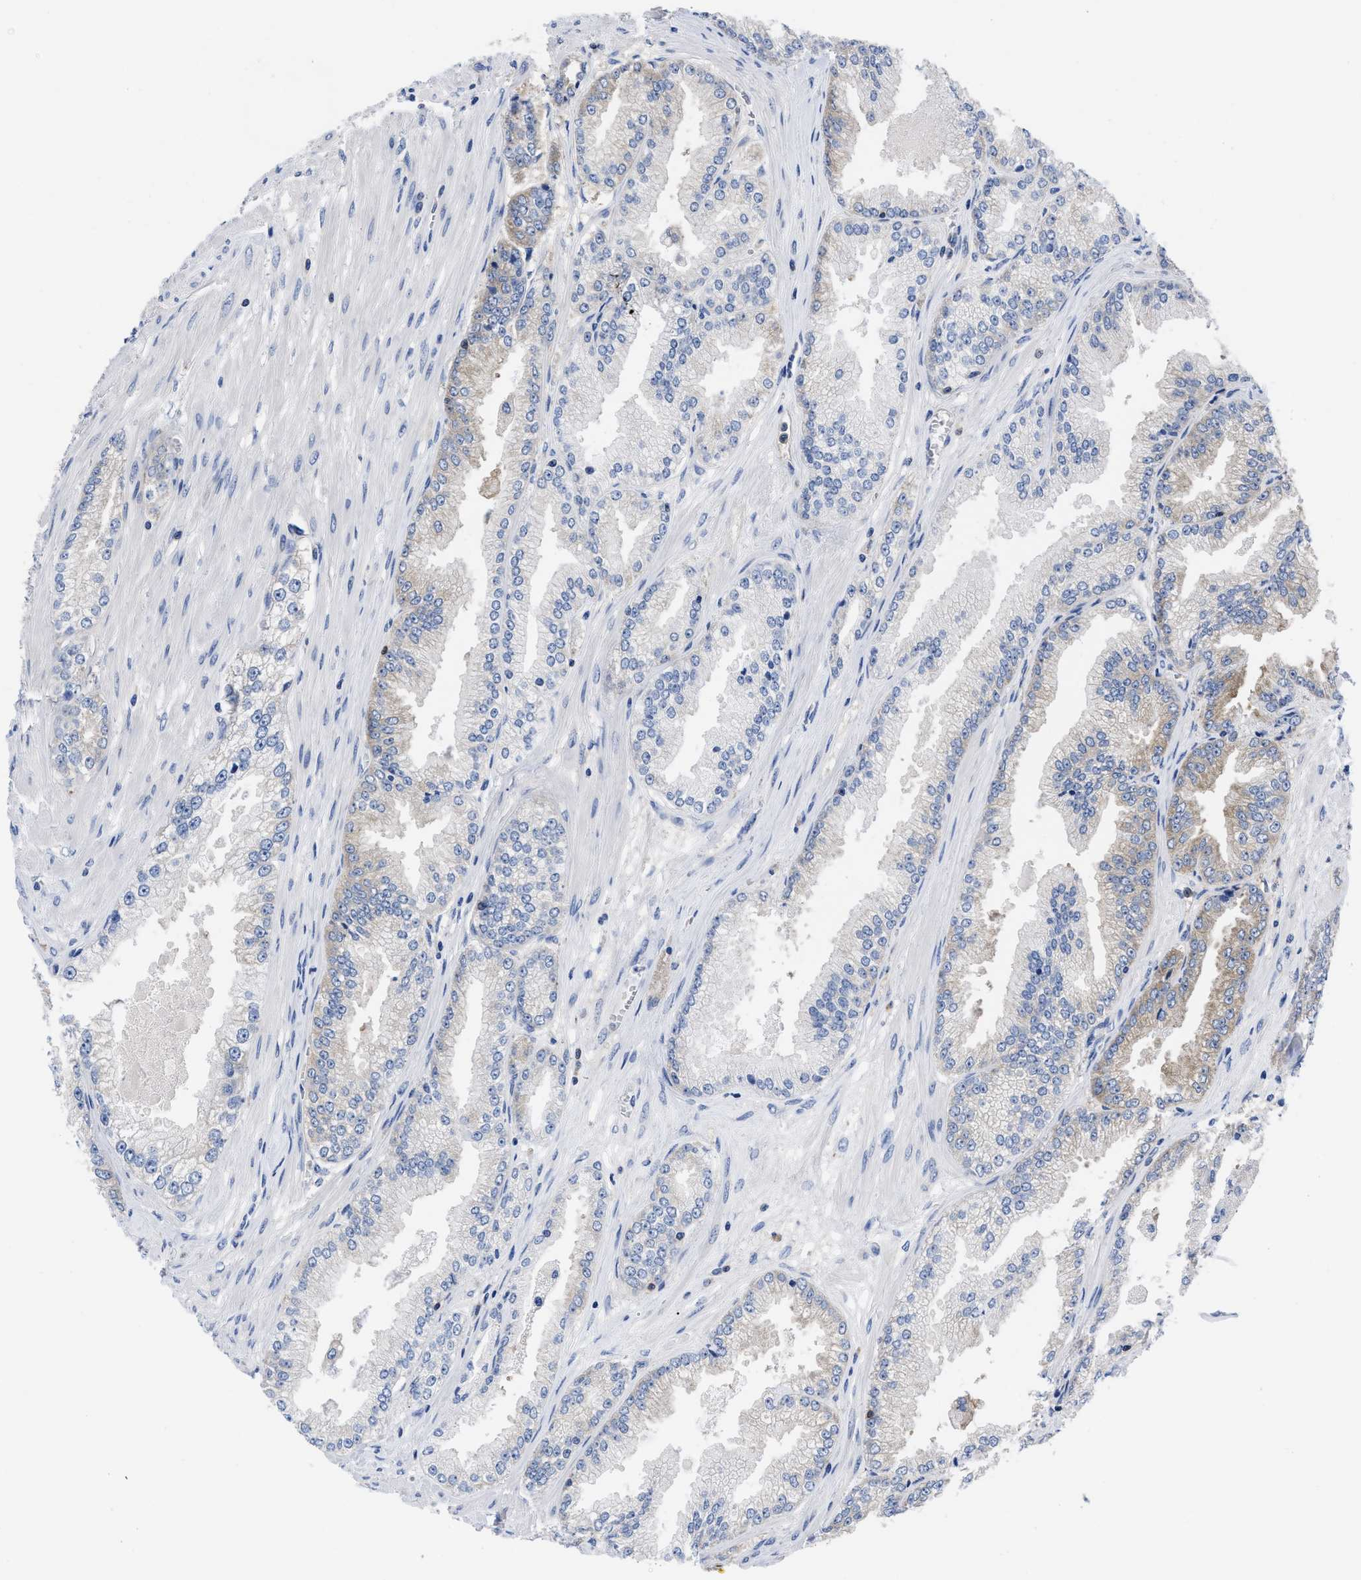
{"staining": {"intensity": "negative", "quantity": "none", "location": "none"}, "tissue": "prostate cancer", "cell_type": "Tumor cells", "image_type": "cancer", "snomed": [{"axis": "morphology", "description": "Adenocarcinoma, High grade"}, {"axis": "topography", "description": "Prostate"}], "caption": "Tumor cells are negative for brown protein staining in prostate cancer. (DAB immunohistochemistry (IHC) with hematoxylin counter stain).", "gene": "YARS1", "patient": {"sex": "male", "age": 61}}